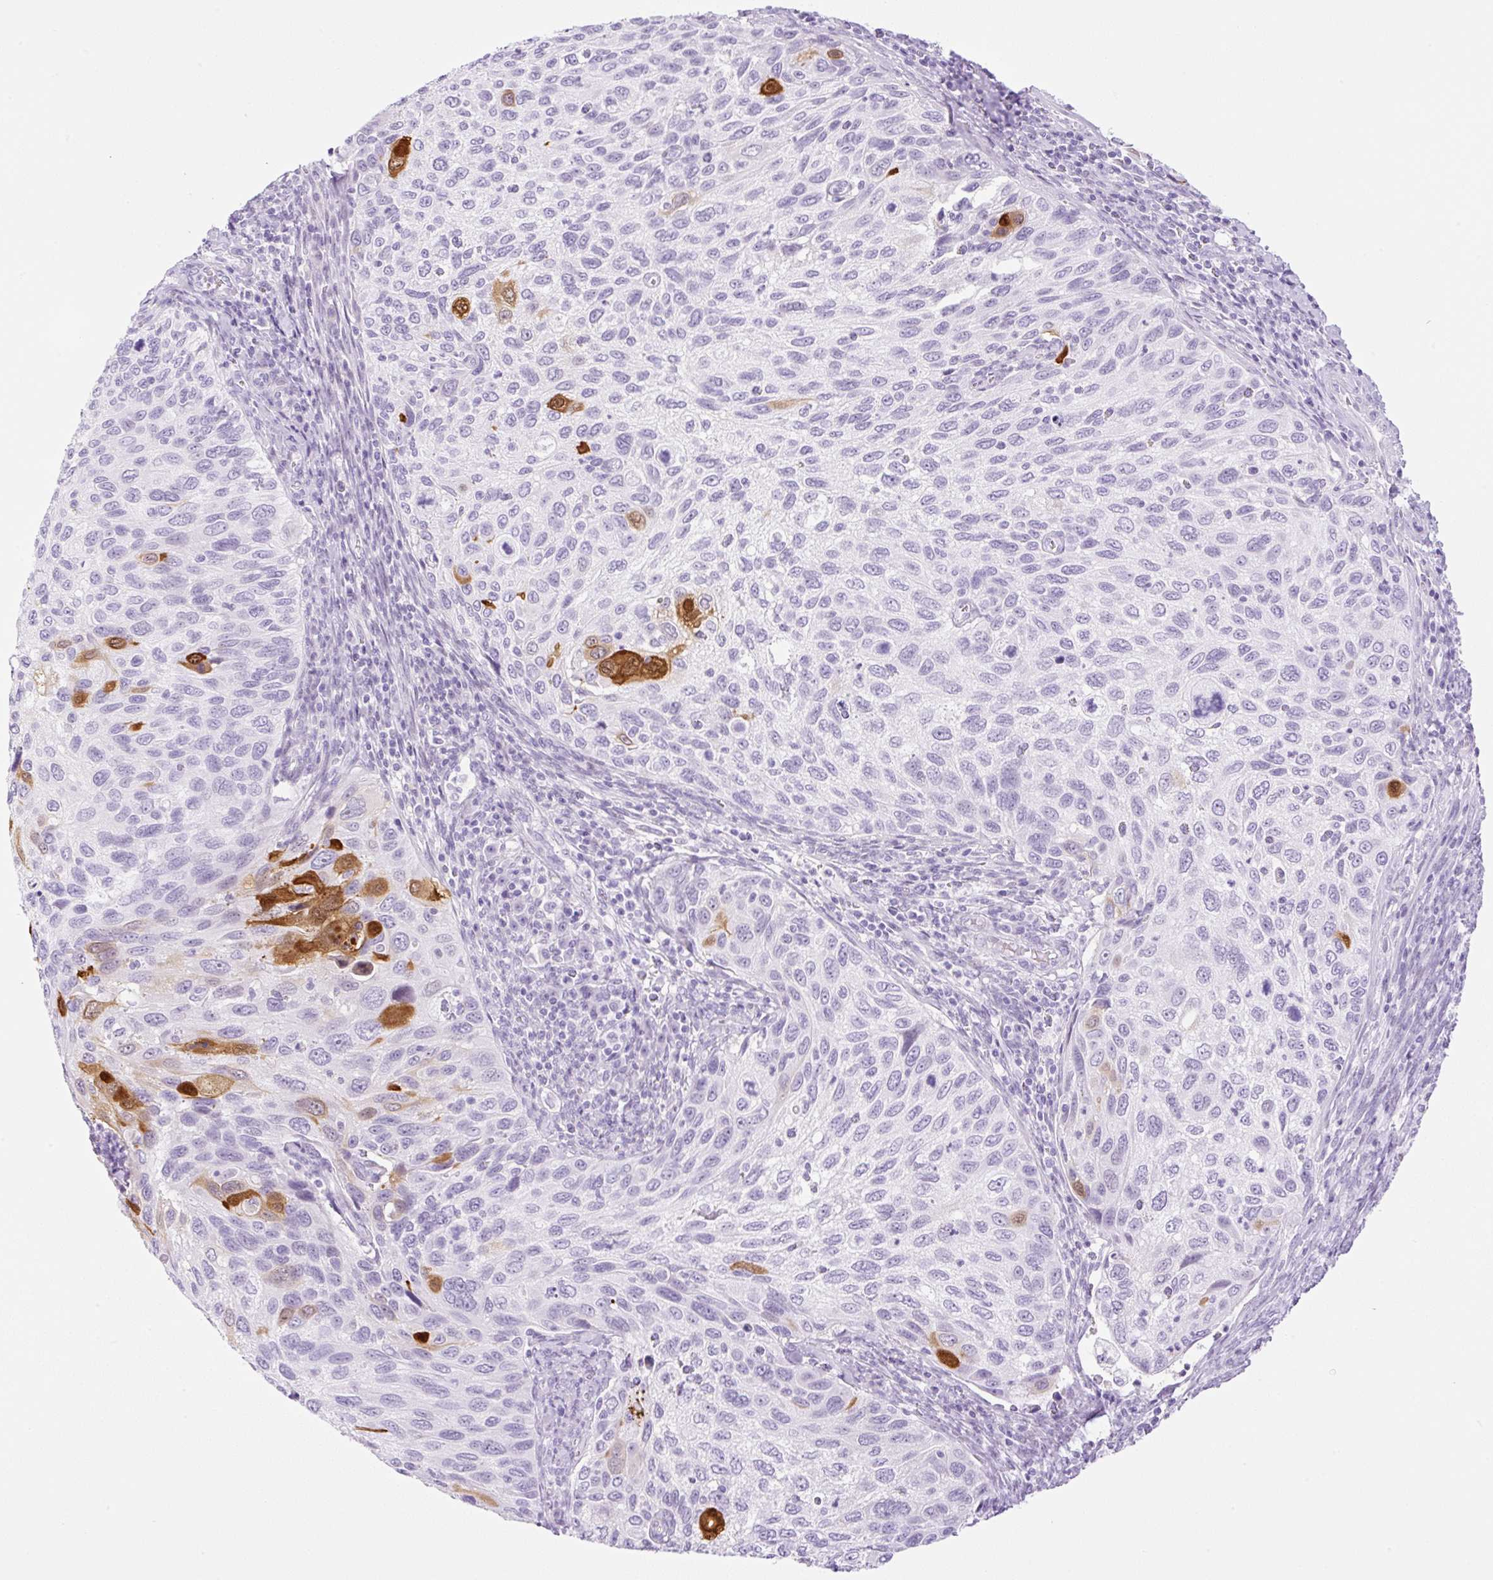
{"staining": {"intensity": "strong", "quantity": "<25%", "location": "cytoplasmic/membranous,nuclear"}, "tissue": "cervical cancer", "cell_type": "Tumor cells", "image_type": "cancer", "snomed": [{"axis": "morphology", "description": "Squamous cell carcinoma, NOS"}, {"axis": "topography", "description": "Cervix"}], "caption": "Immunohistochemistry (DAB (3,3'-diaminobenzidine)) staining of cervical squamous cell carcinoma displays strong cytoplasmic/membranous and nuclear protein staining in approximately <25% of tumor cells.", "gene": "SPRR4", "patient": {"sex": "female", "age": 70}}